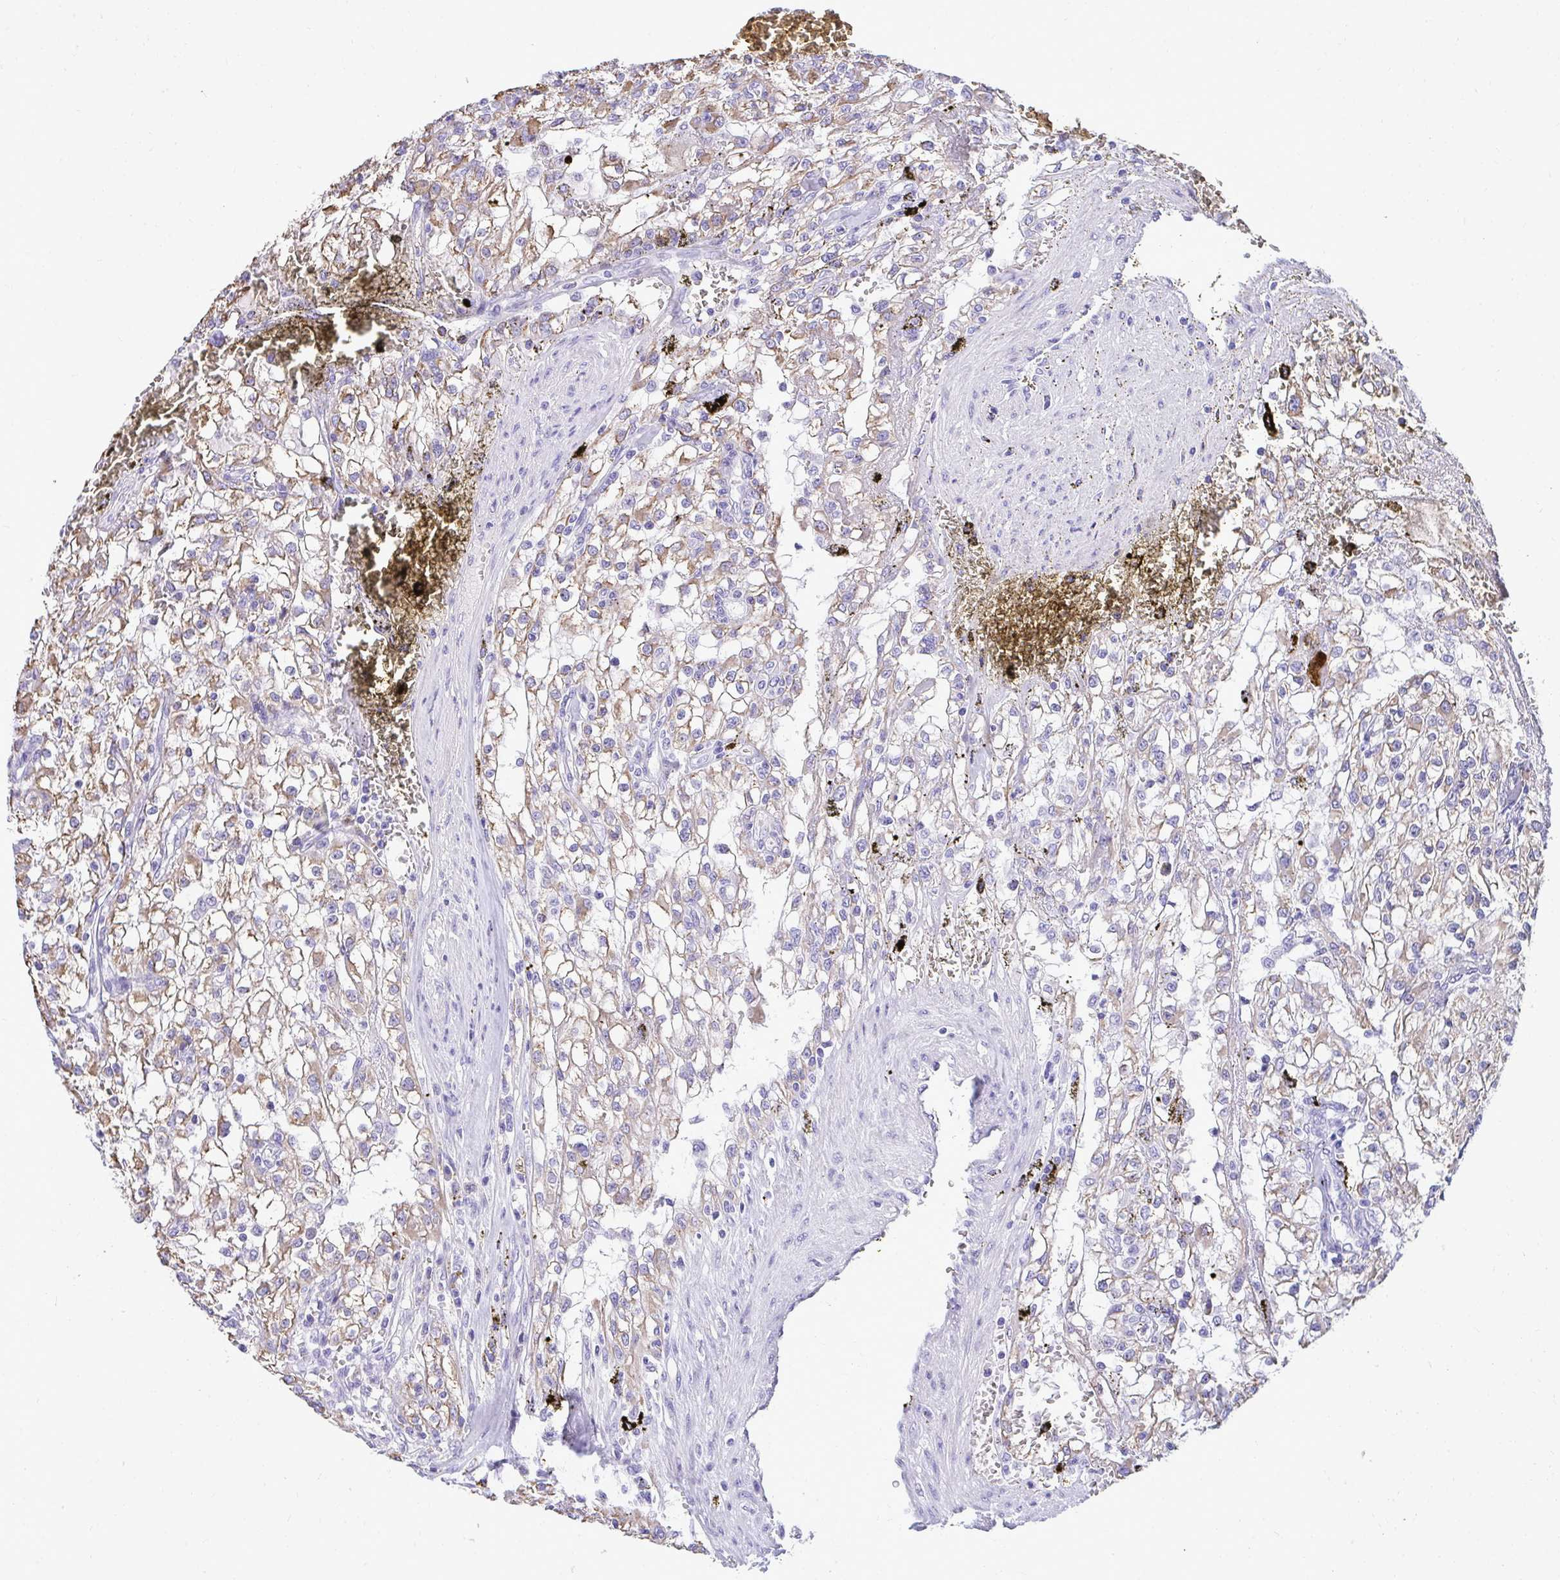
{"staining": {"intensity": "weak", "quantity": ">75%", "location": "cytoplasmic/membranous"}, "tissue": "renal cancer", "cell_type": "Tumor cells", "image_type": "cancer", "snomed": [{"axis": "morphology", "description": "Adenocarcinoma, NOS"}, {"axis": "topography", "description": "Kidney"}], "caption": "Tumor cells exhibit low levels of weak cytoplasmic/membranous expression in about >75% of cells in human renal cancer (adenocarcinoma).", "gene": "AIG1", "patient": {"sex": "female", "age": 74}}